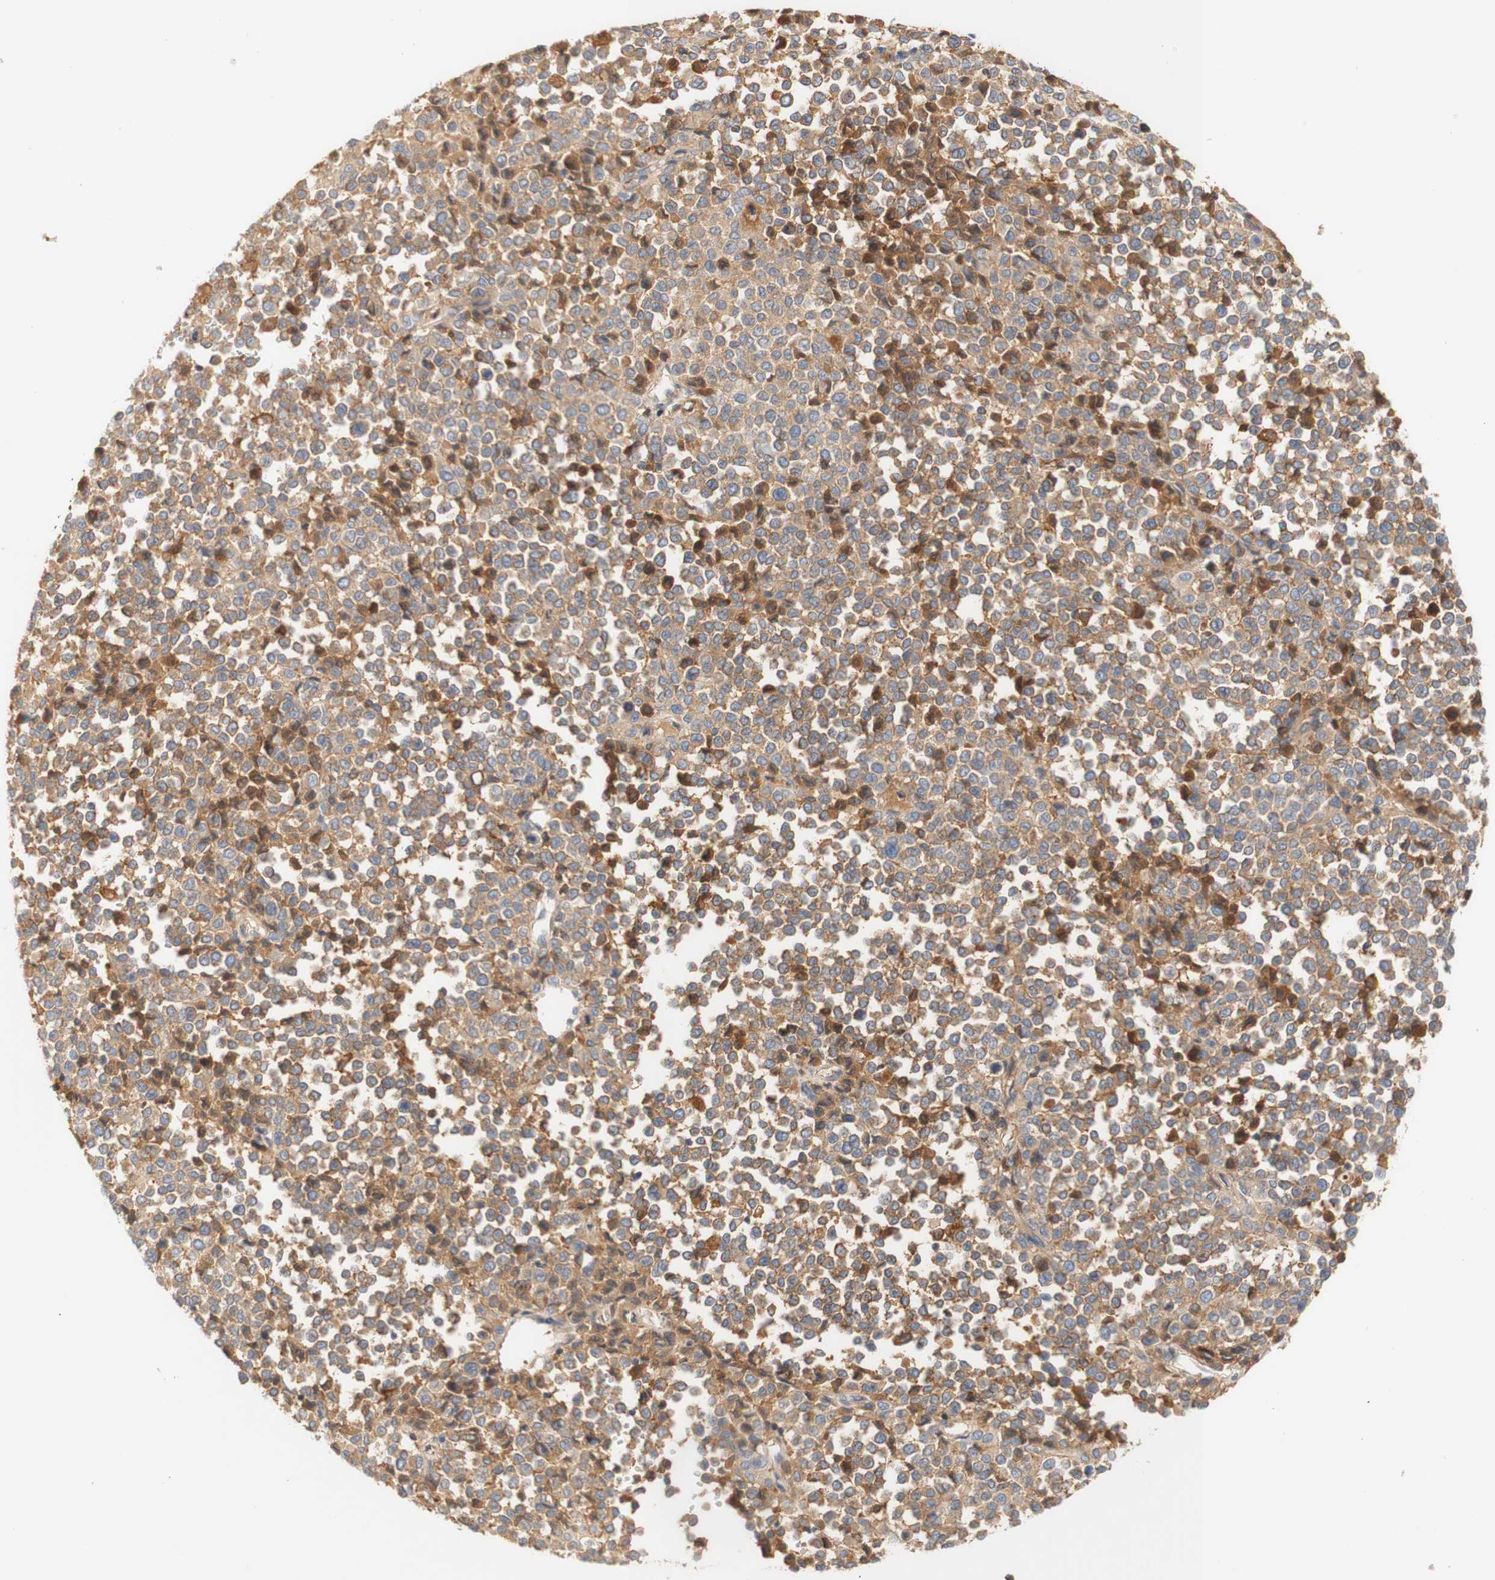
{"staining": {"intensity": "moderate", "quantity": ">75%", "location": "cytoplasmic/membranous"}, "tissue": "melanoma", "cell_type": "Tumor cells", "image_type": "cancer", "snomed": [{"axis": "morphology", "description": "Malignant melanoma, Metastatic site"}, {"axis": "topography", "description": "Pancreas"}], "caption": "An immunohistochemistry image of tumor tissue is shown. Protein staining in brown shows moderate cytoplasmic/membranous positivity in melanoma within tumor cells. (DAB IHC, brown staining for protein, blue staining for nuclei).", "gene": "PCDH7", "patient": {"sex": "female", "age": 30}}